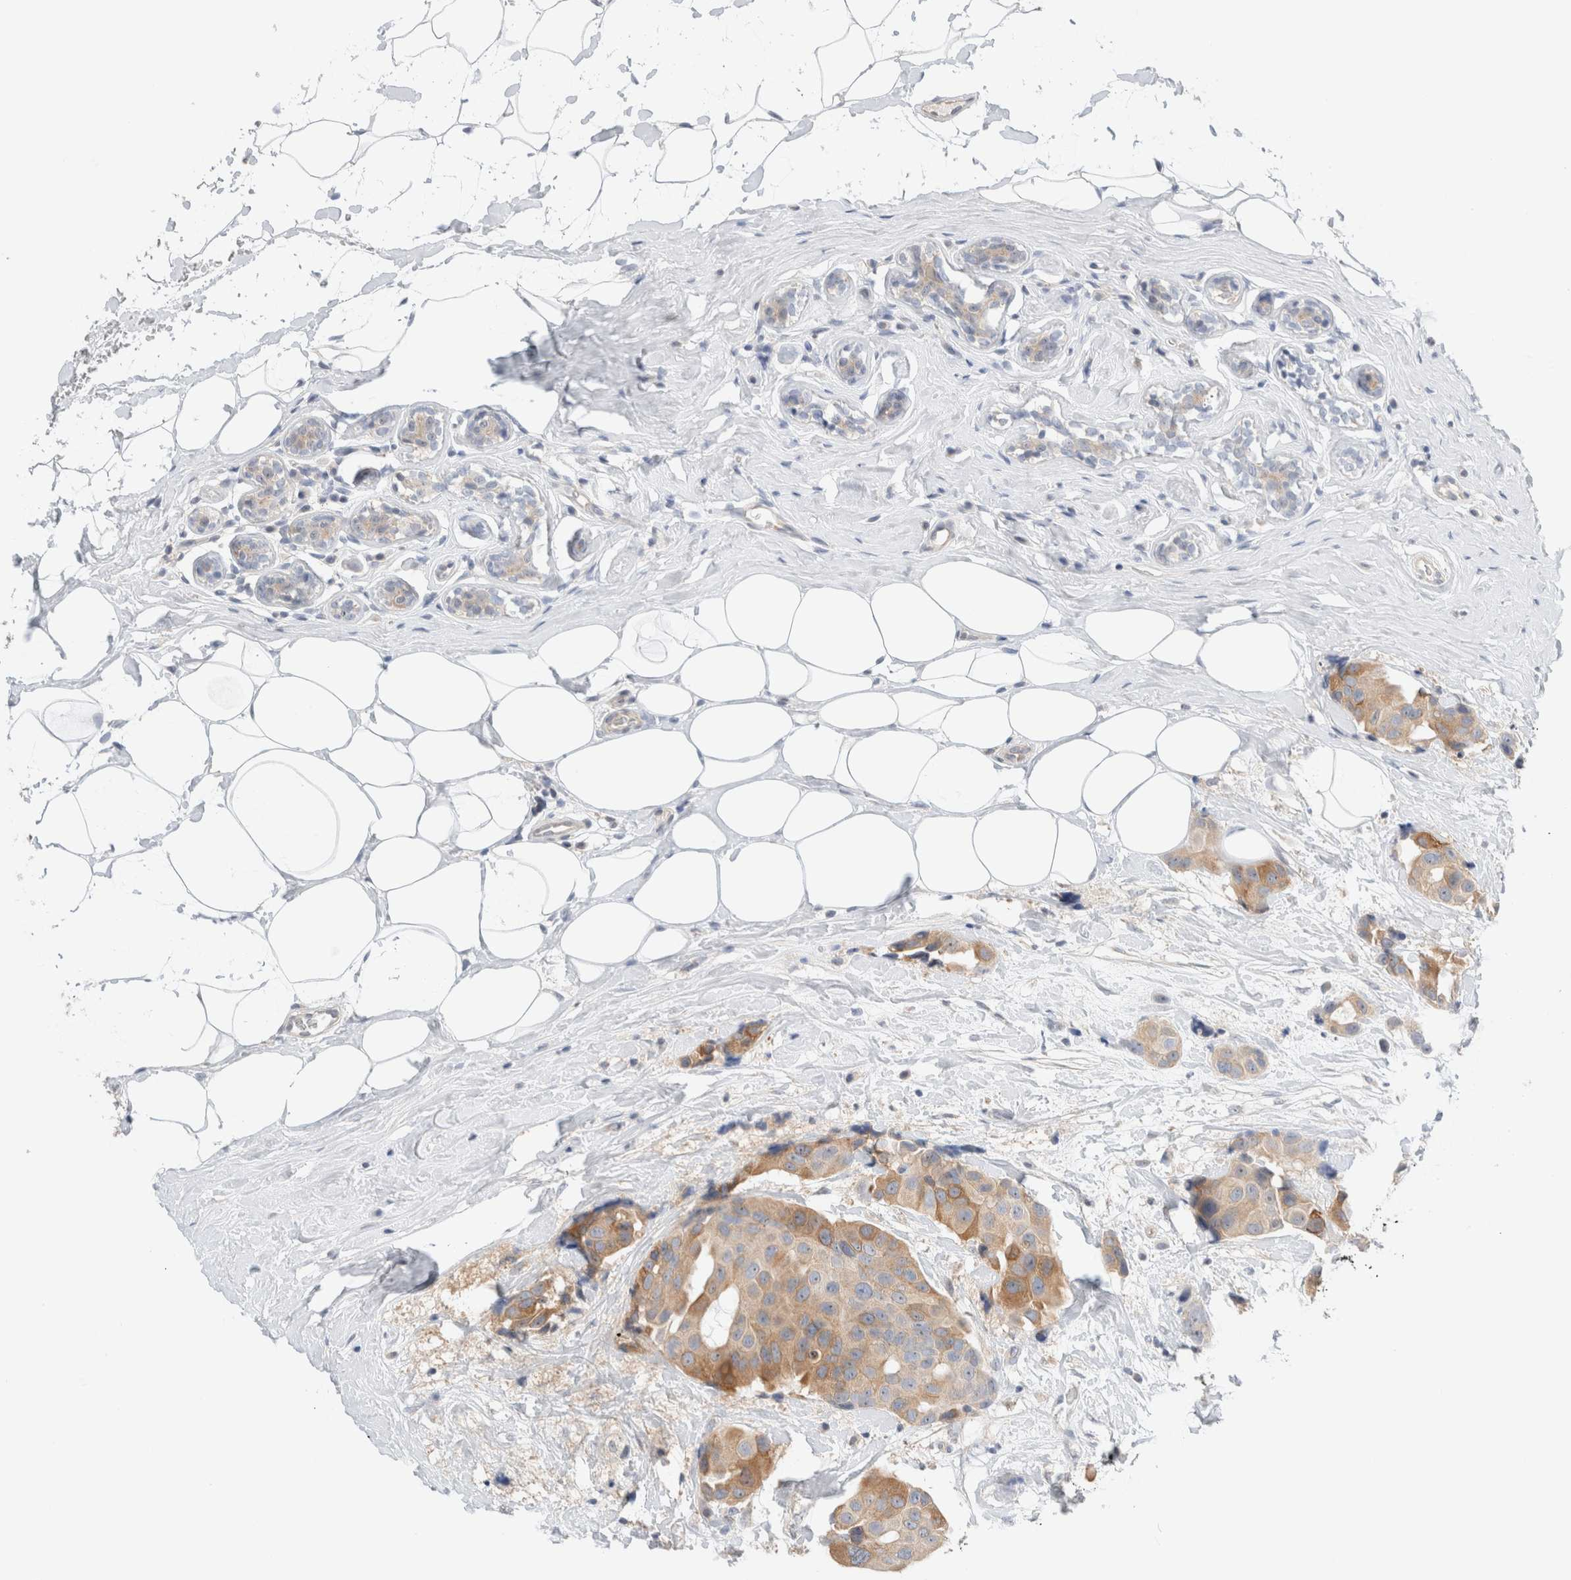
{"staining": {"intensity": "moderate", "quantity": "25%-75%", "location": "cytoplasmic/membranous"}, "tissue": "breast cancer", "cell_type": "Tumor cells", "image_type": "cancer", "snomed": [{"axis": "morphology", "description": "Normal tissue, NOS"}, {"axis": "morphology", "description": "Duct carcinoma"}, {"axis": "topography", "description": "Breast"}], "caption": "This photomicrograph demonstrates breast cancer (intraductal carcinoma) stained with immunohistochemistry to label a protein in brown. The cytoplasmic/membranous of tumor cells show moderate positivity for the protein. Nuclei are counter-stained blue.", "gene": "SDR16C5", "patient": {"sex": "female", "age": 39}}